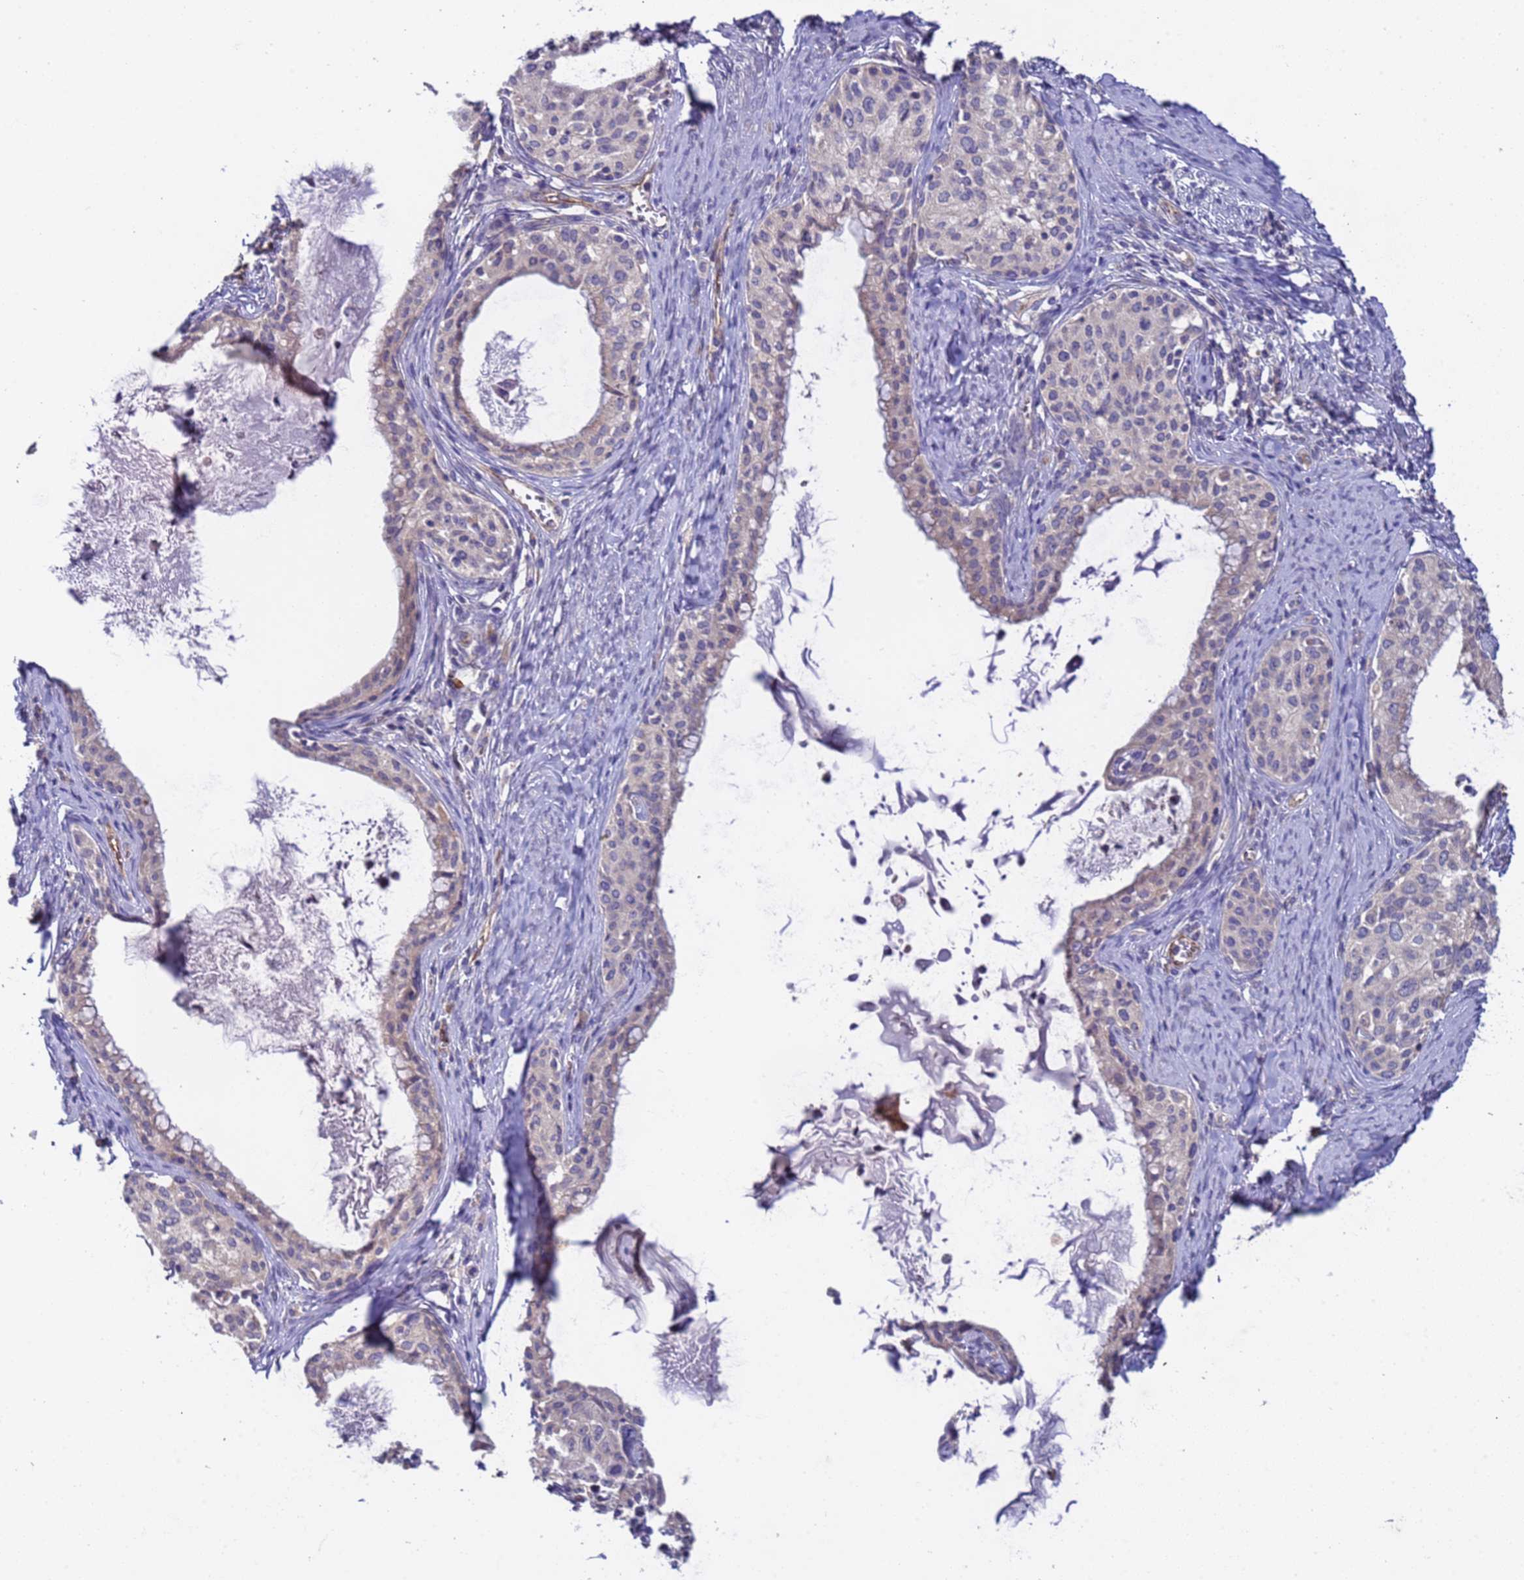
{"staining": {"intensity": "negative", "quantity": "none", "location": "none"}, "tissue": "cervical cancer", "cell_type": "Tumor cells", "image_type": "cancer", "snomed": [{"axis": "morphology", "description": "Squamous cell carcinoma, NOS"}, {"axis": "morphology", "description": "Adenocarcinoma, NOS"}, {"axis": "topography", "description": "Cervix"}], "caption": "High power microscopy histopathology image of an immunohistochemistry micrograph of cervical squamous cell carcinoma, revealing no significant staining in tumor cells.", "gene": "ZNF248", "patient": {"sex": "female", "age": 52}}